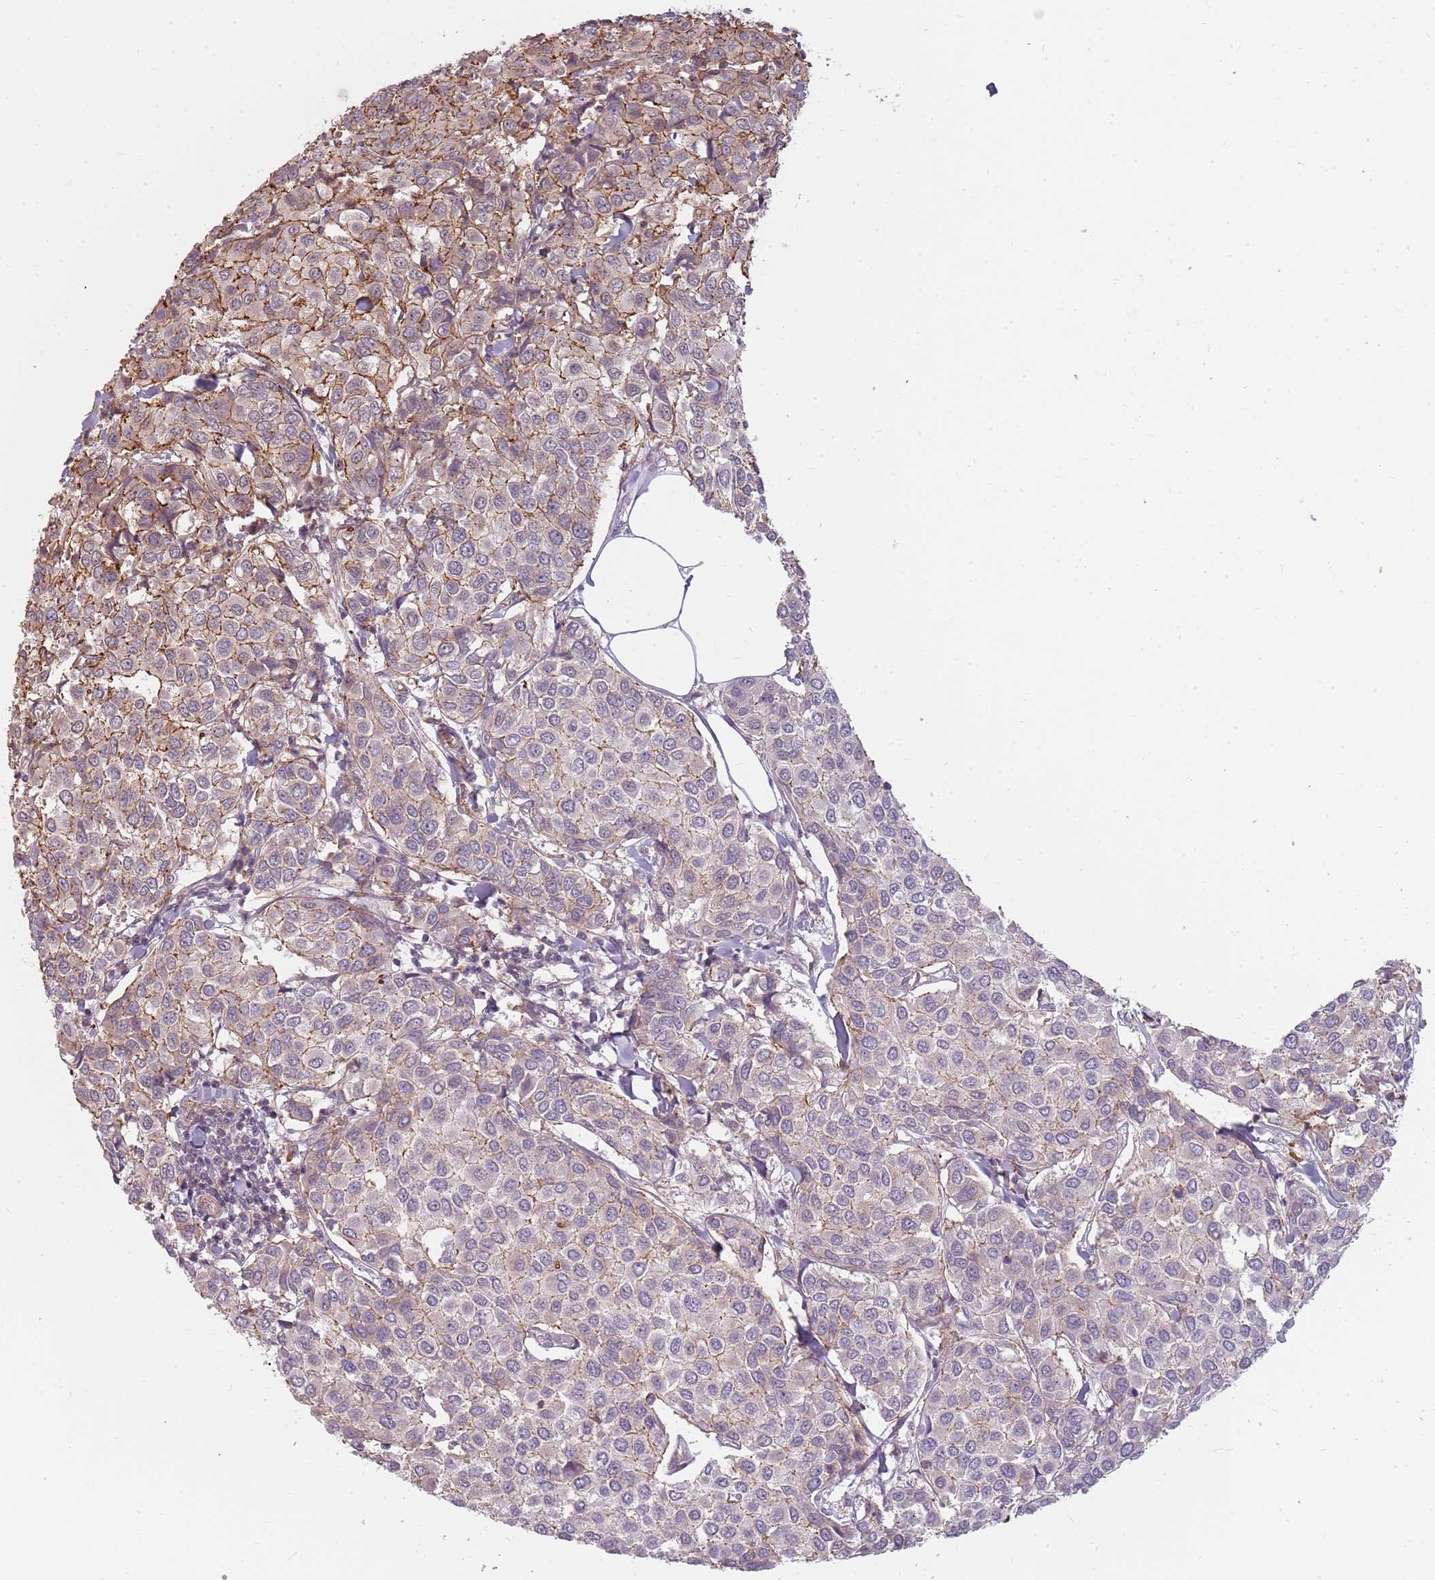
{"staining": {"intensity": "moderate", "quantity": "<25%", "location": "cytoplasmic/membranous"}, "tissue": "breast cancer", "cell_type": "Tumor cells", "image_type": "cancer", "snomed": [{"axis": "morphology", "description": "Duct carcinoma"}, {"axis": "topography", "description": "Breast"}], "caption": "Human breast infiltrating ductal carcinoma stained for a protein (brown) exhibits moderate cytoplasmic/membranous positive staining in approximately <25% of tumor cells.", "gene": "PPP1R14C", "patient": {"sex": "female", "age": 55}}